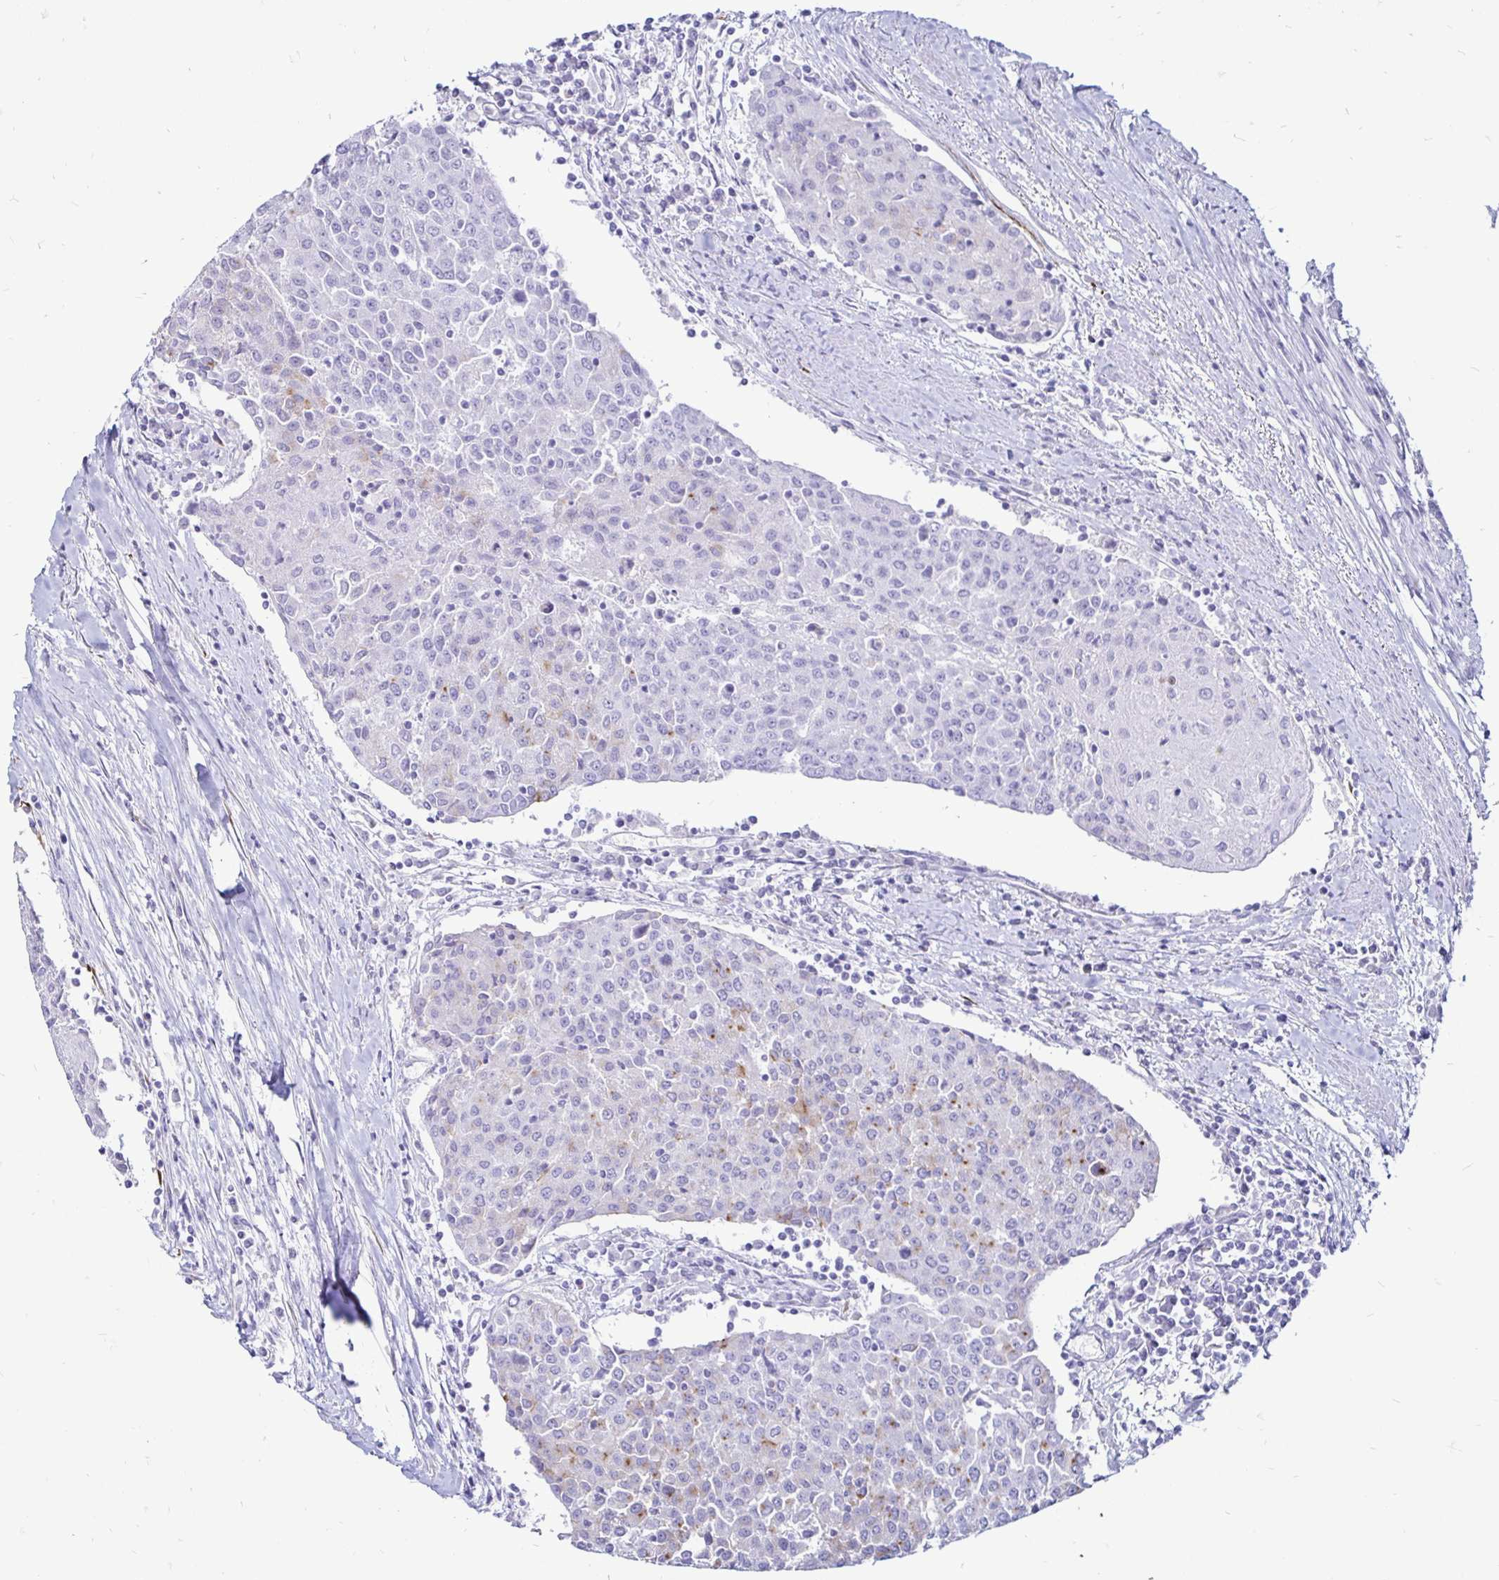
{"staining": {"intensity": "negative", "quantity": "none", "location": "none"}, "tissue": "urothelial cancer", "cell_type": "Tumor cells", "image_type": "cancer", "snomed": [{"axis": "morphology", "description": "Urothelial carcinoma, High grade"}, {"axis": "topography", "description": "Urinary bladder"}], "caption": "Tumor cells are negative for protein expression in human urothelial cancer.", "gene": "TIMP1", "patient": {"sex": "female", "age": 85}}